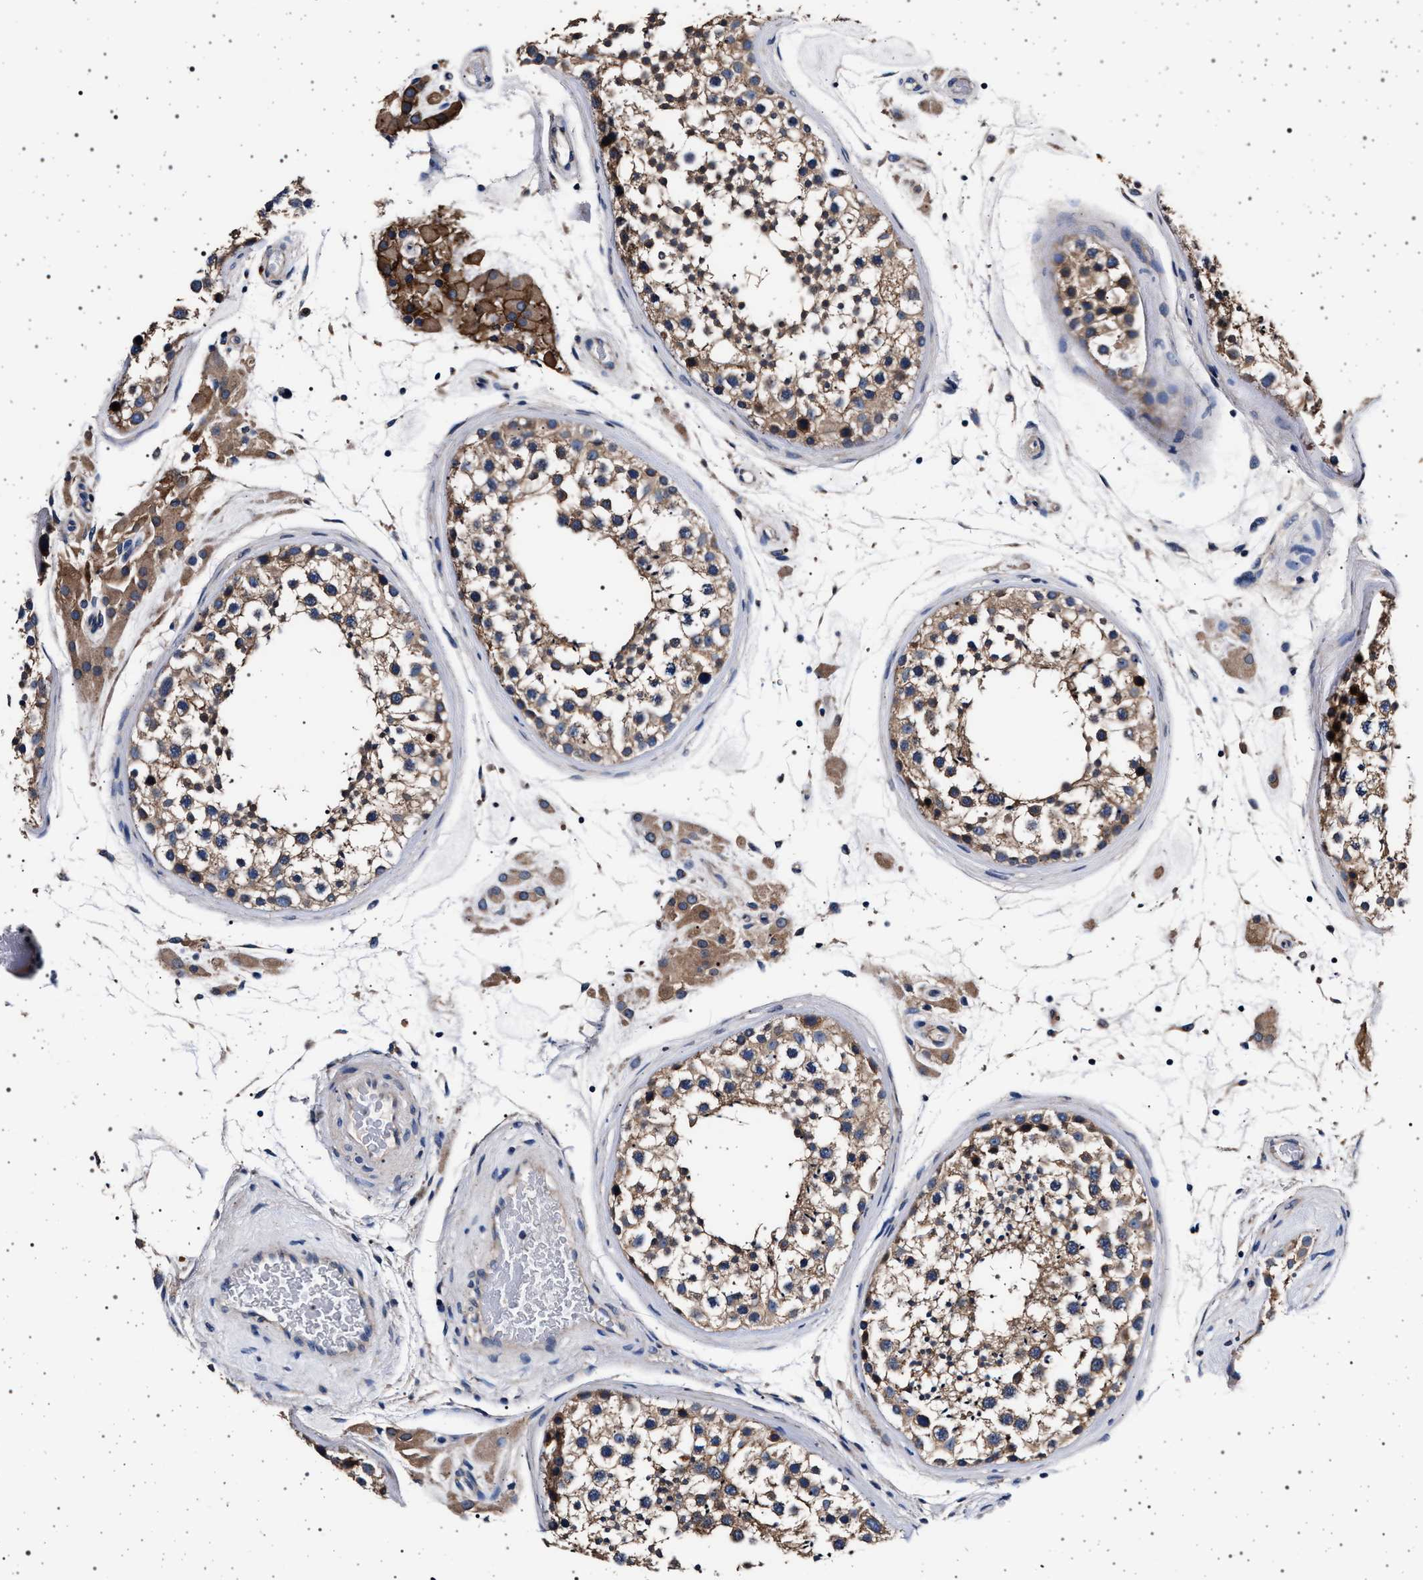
{"staining": {"intensity": "moderate", "quantity": ">75%", "location": "cytoplasmic/membranous"}, "tissue": "testis", "cell_type": "Cells in seminiferous ducts", "image_type": "normal", "snomed": [{"axis": "morphology", "description": "Normal tissue, NOS"}, {"axis": "topography", "description": "Testis"}], "caption": "This is an image of IHC staining of benign testis, which shows moderate expression in the cytoplasmic/membranous of cells in seminiferous ducts.", "gene": "MAP3K2", "patient": {"sex": "male", "age": 46}}